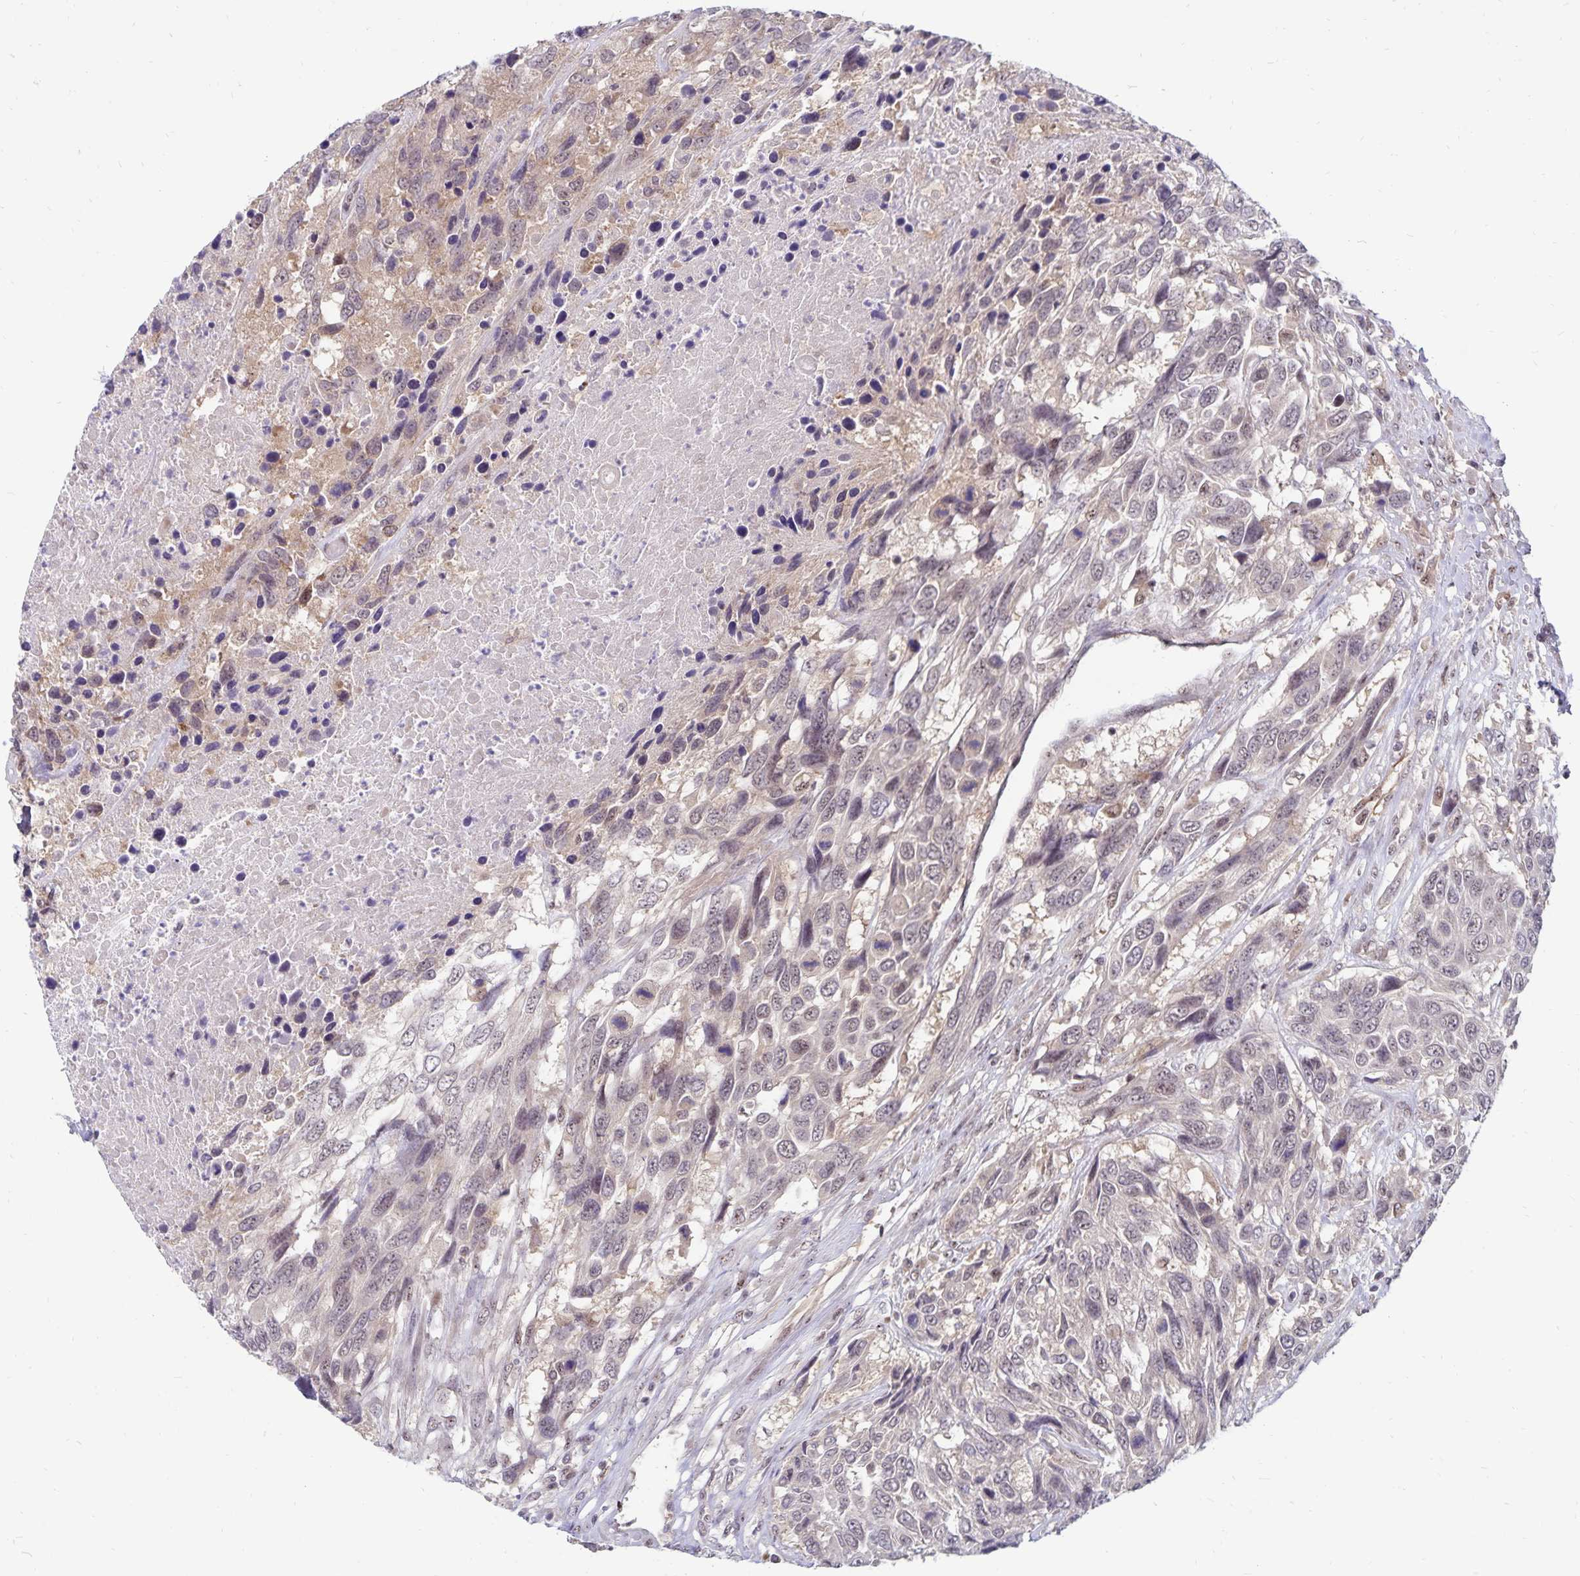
{"staining": {"intensity": "weak", "quantity": "<25%", "location": "nuclear"}, "tissue": "urothelial cancer", "cell_type": "Tumor cells", "image_type": "cancer", "snomed": [{"axis": "morphology", "description": "Urothelial carcinoma, High grade"}, {"axis": "topography", "description": "Urinary bladder"}], "caption": "The immunohistochemistry (IHC) photomicrograph has no significant positivity in tumor cells of high-grade urothelial carcinoma tissue.", "gene": "EXOC6B", "patient": {"sex": "female", "age": 70}}